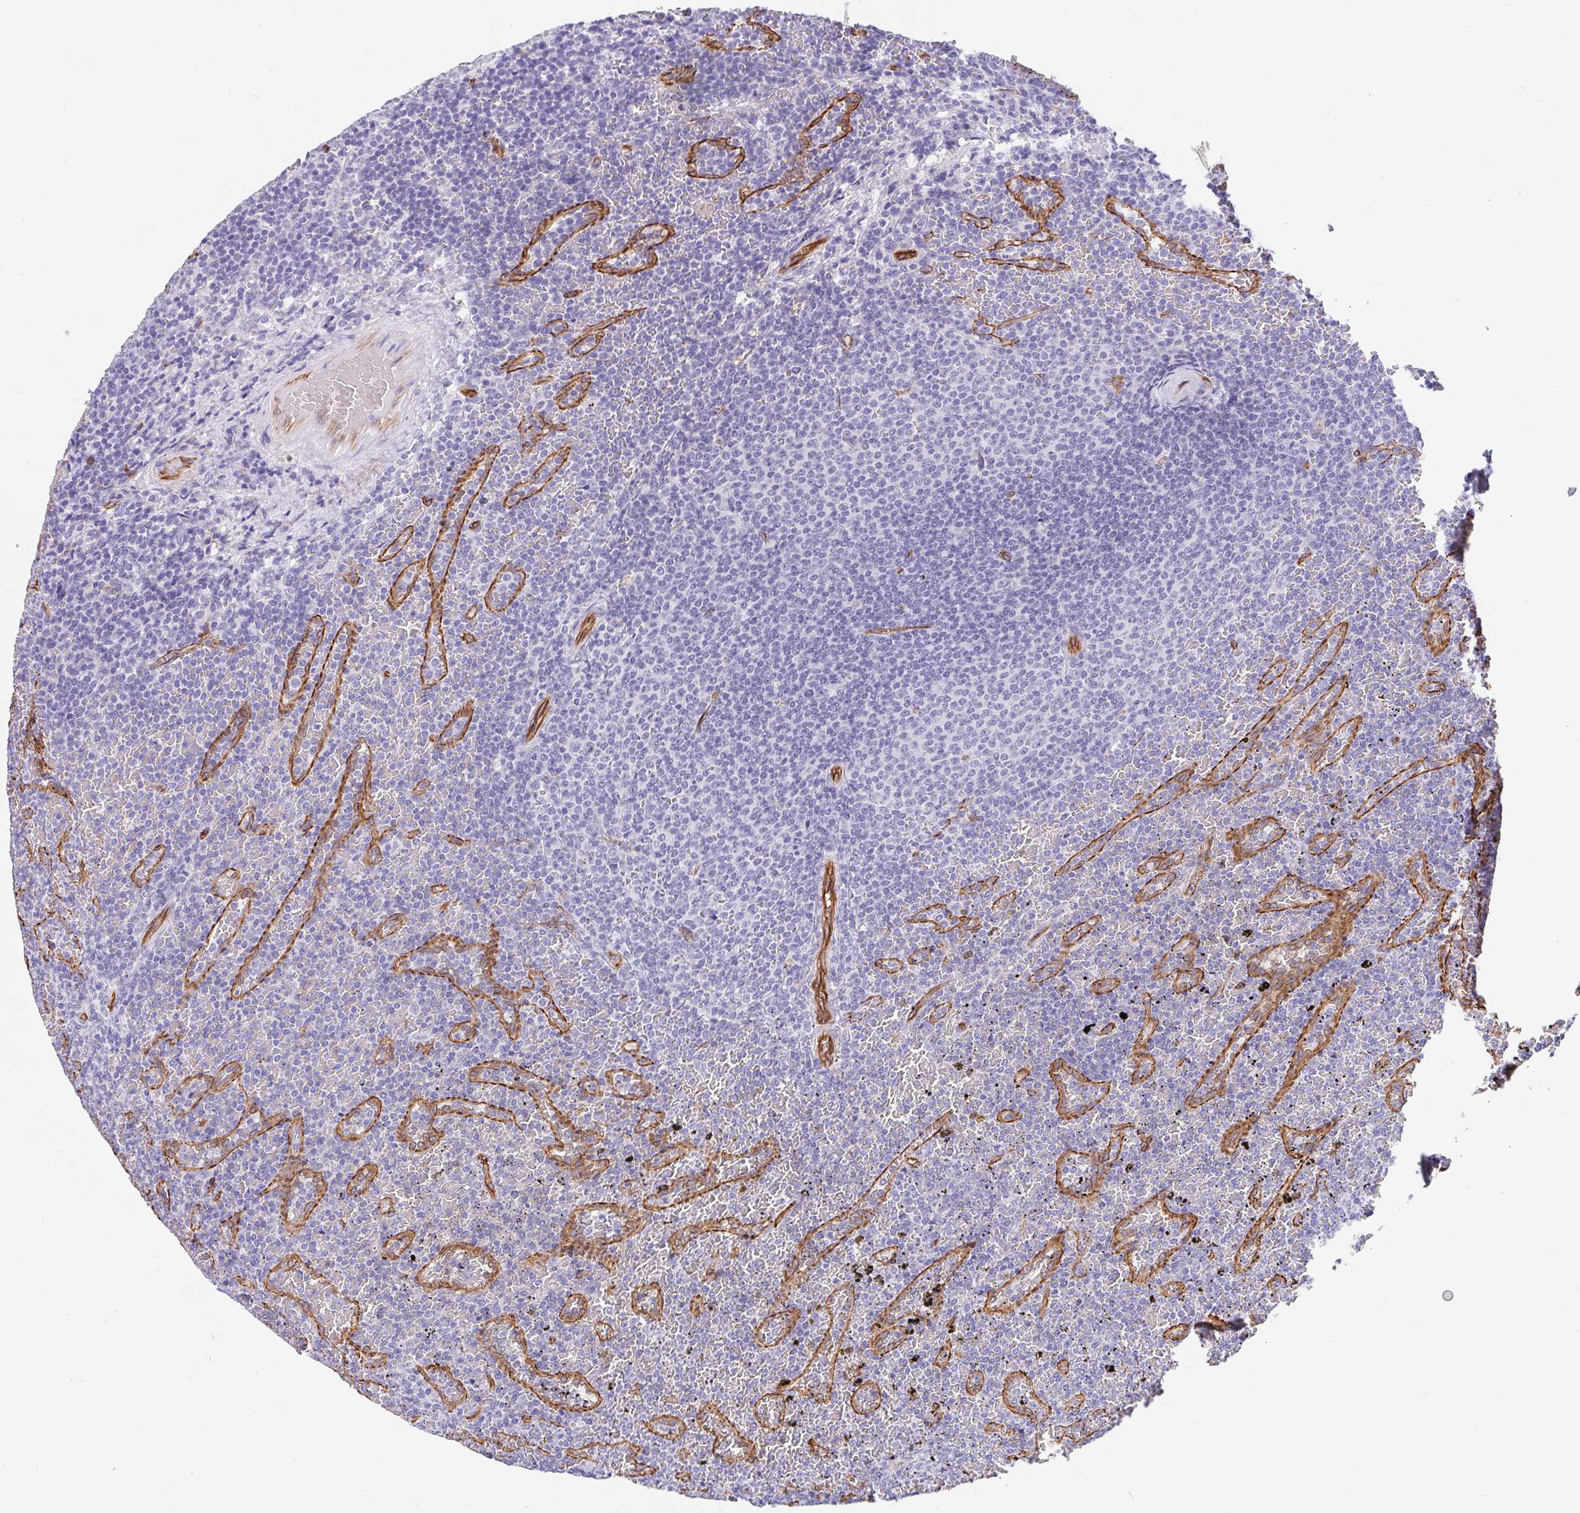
{"staining": {"intensity": "negative", "quantity": "none", "location": "none"}, "tissue": "lymphoma", "cell_type": "Tumor cells", "image_type": "cancer", "snomed": [{"axis": "morphology", "description": "Malignant lymphoma, non-Hodgkin's type, Low grade"}, {"axis": "topography", "description": "Spleen"}], "caption": "The IHC photomicrograph has no significant staining in tumor cells of malignant lymphoma, non-Hodgkin's type (low-grade) tissue.", "gene": "LIMCH1", "patient": {"sex": "female", "age": 77}}